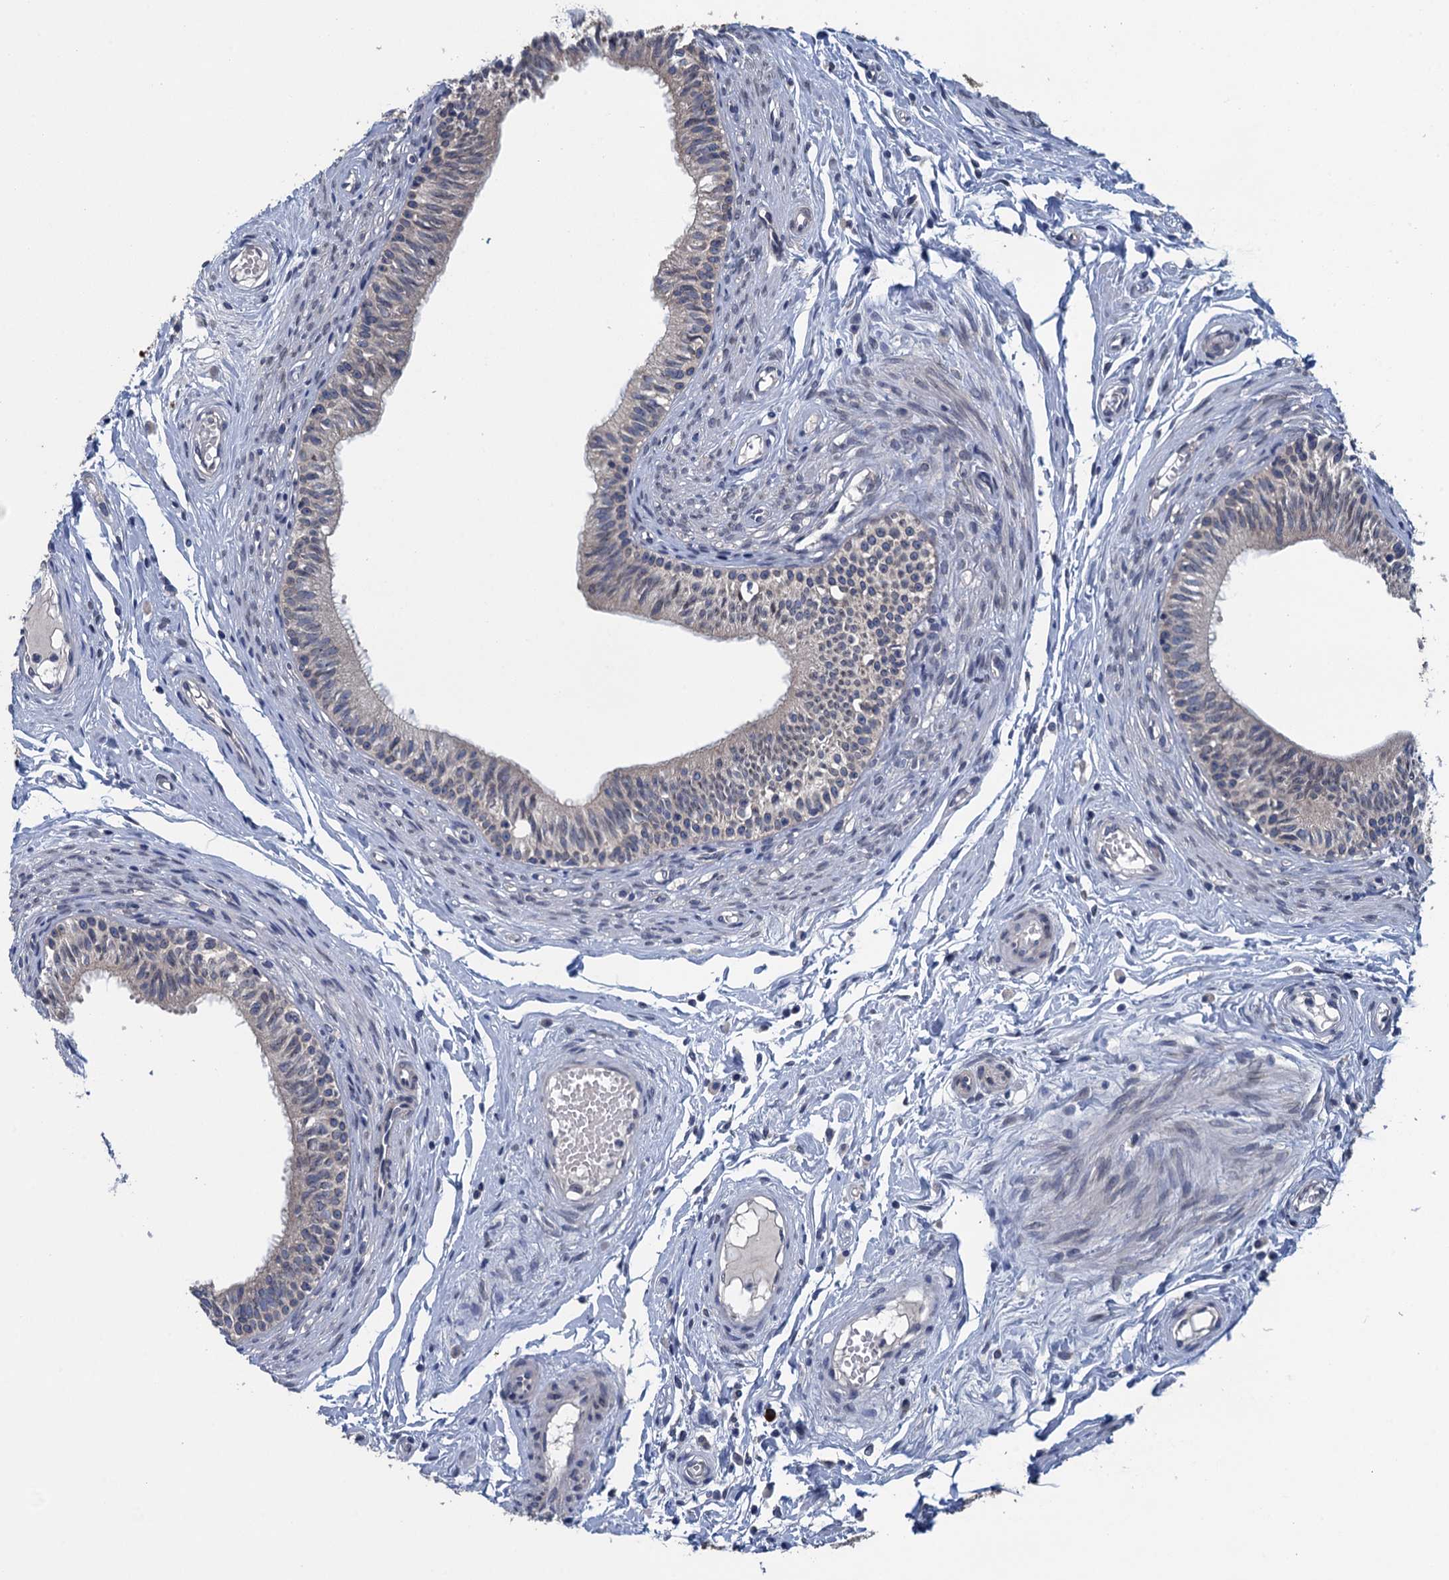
{"staining": {"intensity": "weak", "quantity": "<25%", "location": "cytoplasmic/membranous"}, "tissue": "epididymis", "cell_type": "Glandular cells", "image_type": "normal", "snomed": [{"axis": "morphology", "description": "Normal tissue, NOS"}, {"axis": "topography", "description": "Epididymis, spermatic cord, NOS"}], "caption": "Histopathology image shows no significant protein expression in glandular cells of unremarkable epididymis. (Stains: DAB IHC with hematoxylin counter stain, Microscopy: brightfield microscopy at high magnification).", "gene": "CTU2", "patient": {"sex": "male", "age": 22}}